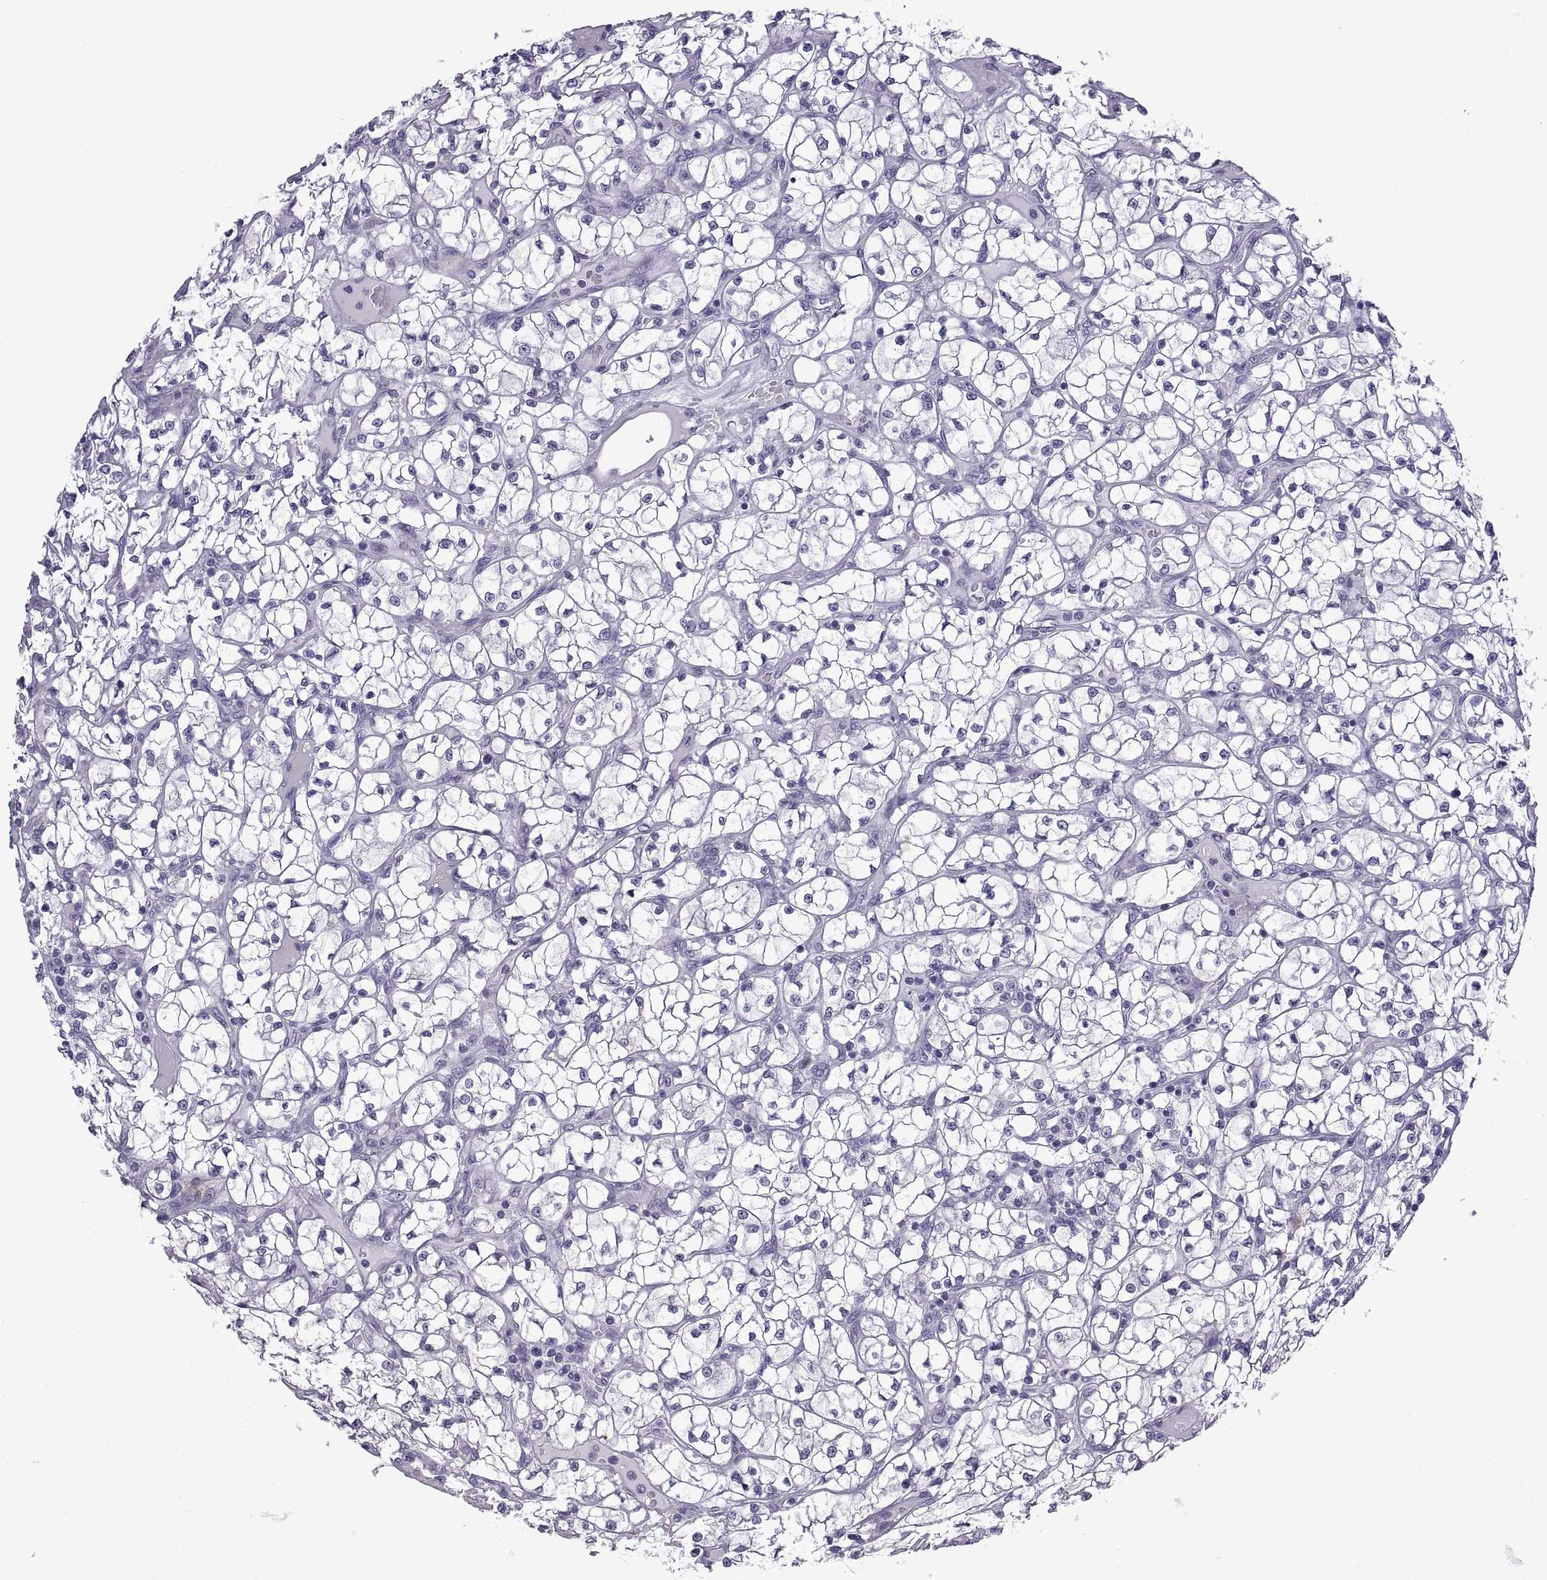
{"staining": {"intensity": "negative", "quantity": "none", "location": "none"}, "tissue": "renal cancer", "cell_type": "Tumor cells", "image_type": "cancer", "snomed": [{"axis": "morphology", "description": "Adenocarcinoma, NOS"}, {"axis": "topography", "description": "Kidney"}], "caption": "The image shows no staining of tumor cells in renal cancer (adenocarcinoma).", "gene": "SPDYE1", "patient": {"sex": "female", "age": 64}}